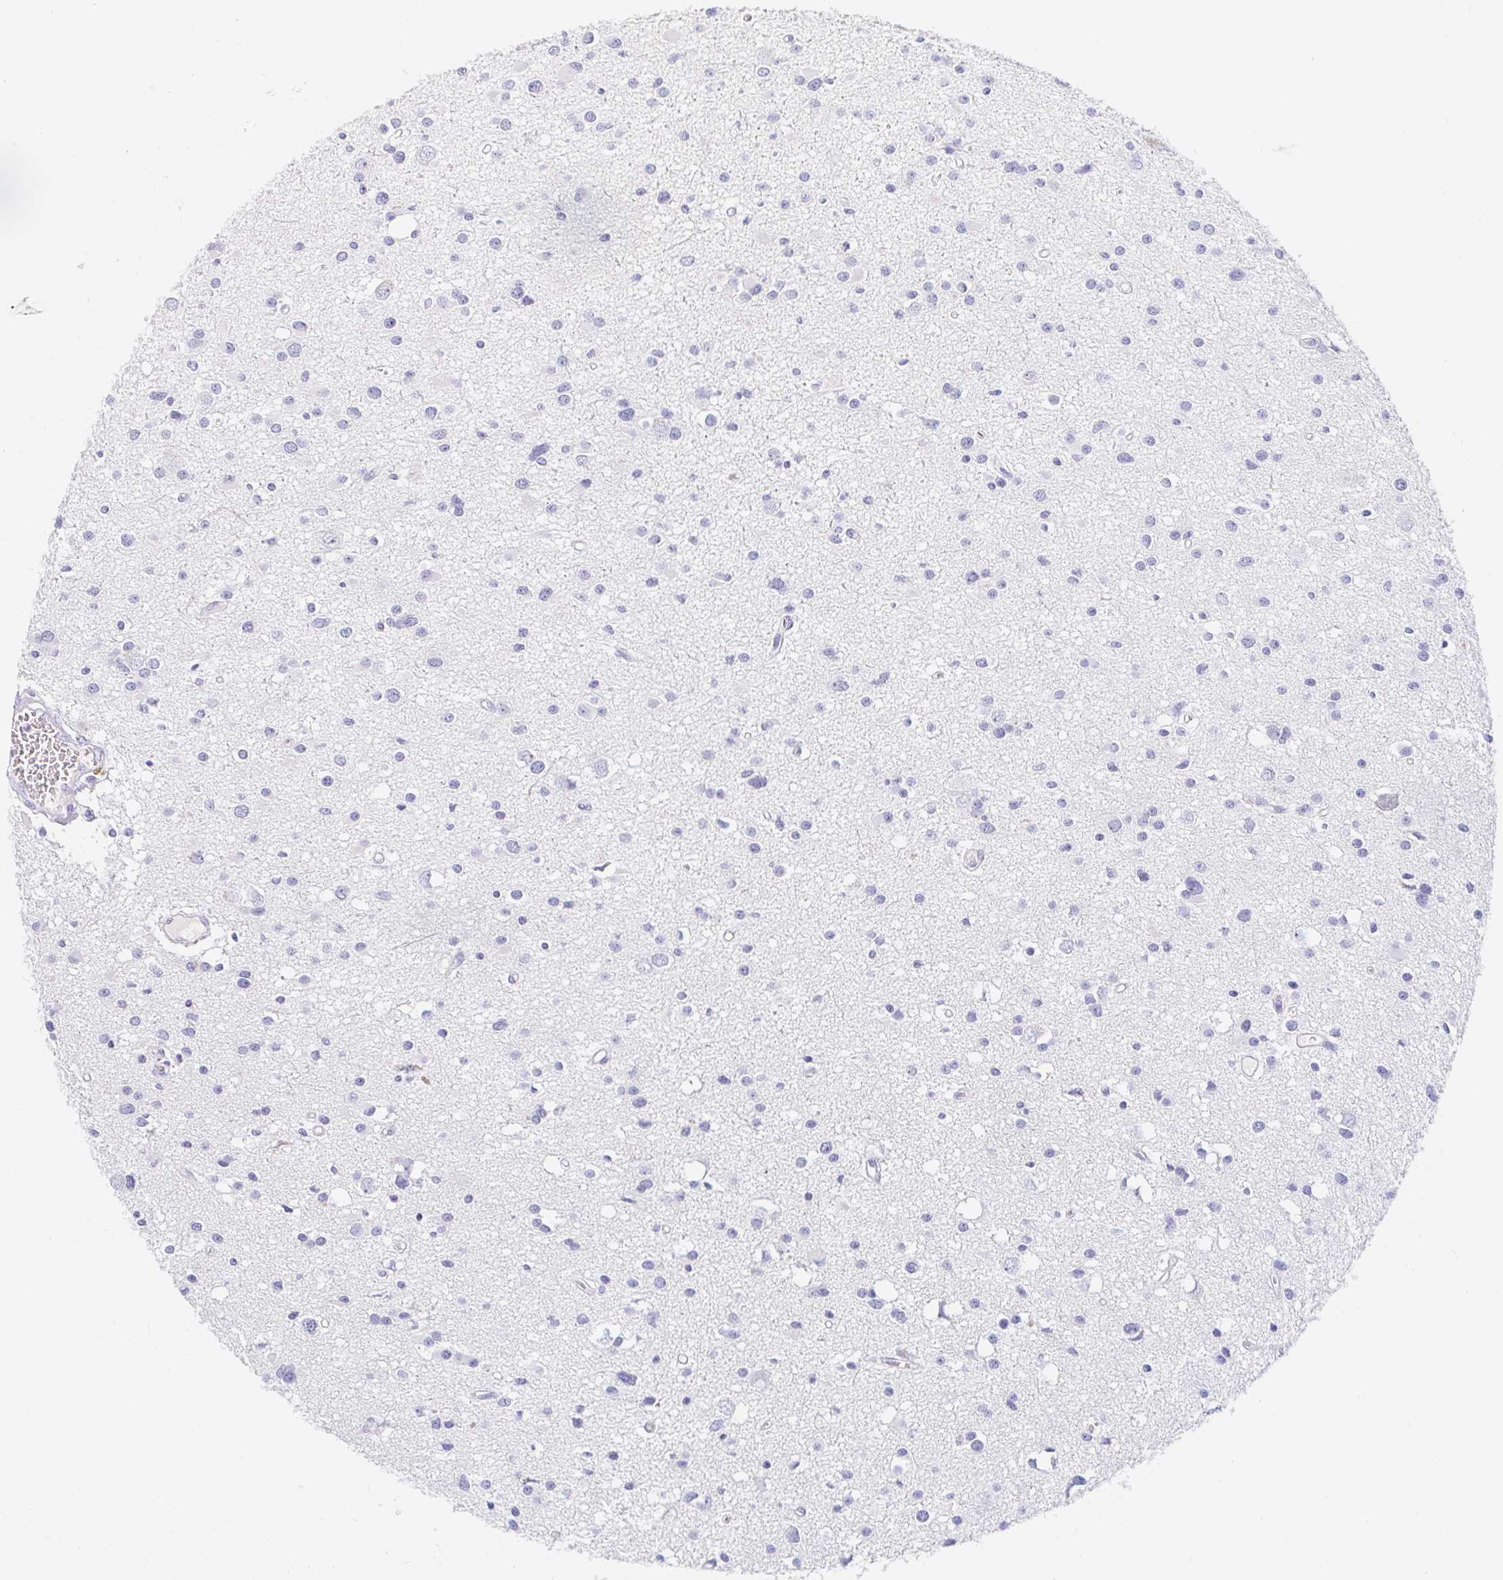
{"staining": {"intensity": "negative", "quantity": "none", "location": "none"}, "tissue": "glioma", "cell_type": "Tumor cells", "image_type": "cancer", "snomed": [{"axis": "morphology", "description": "Glioma, malignant, High grade"}, {"axis": "topography", "description": "Brain"}], "caption": "Immunohistochemical staining of human malignant high-grade glioma shows no significant expression in tumor cells. (DAB (3,3'-diaminobenzidine) IHC, high magnification).", "gene": "TEX44", "patient": {"sex": "male", "age": 54}}